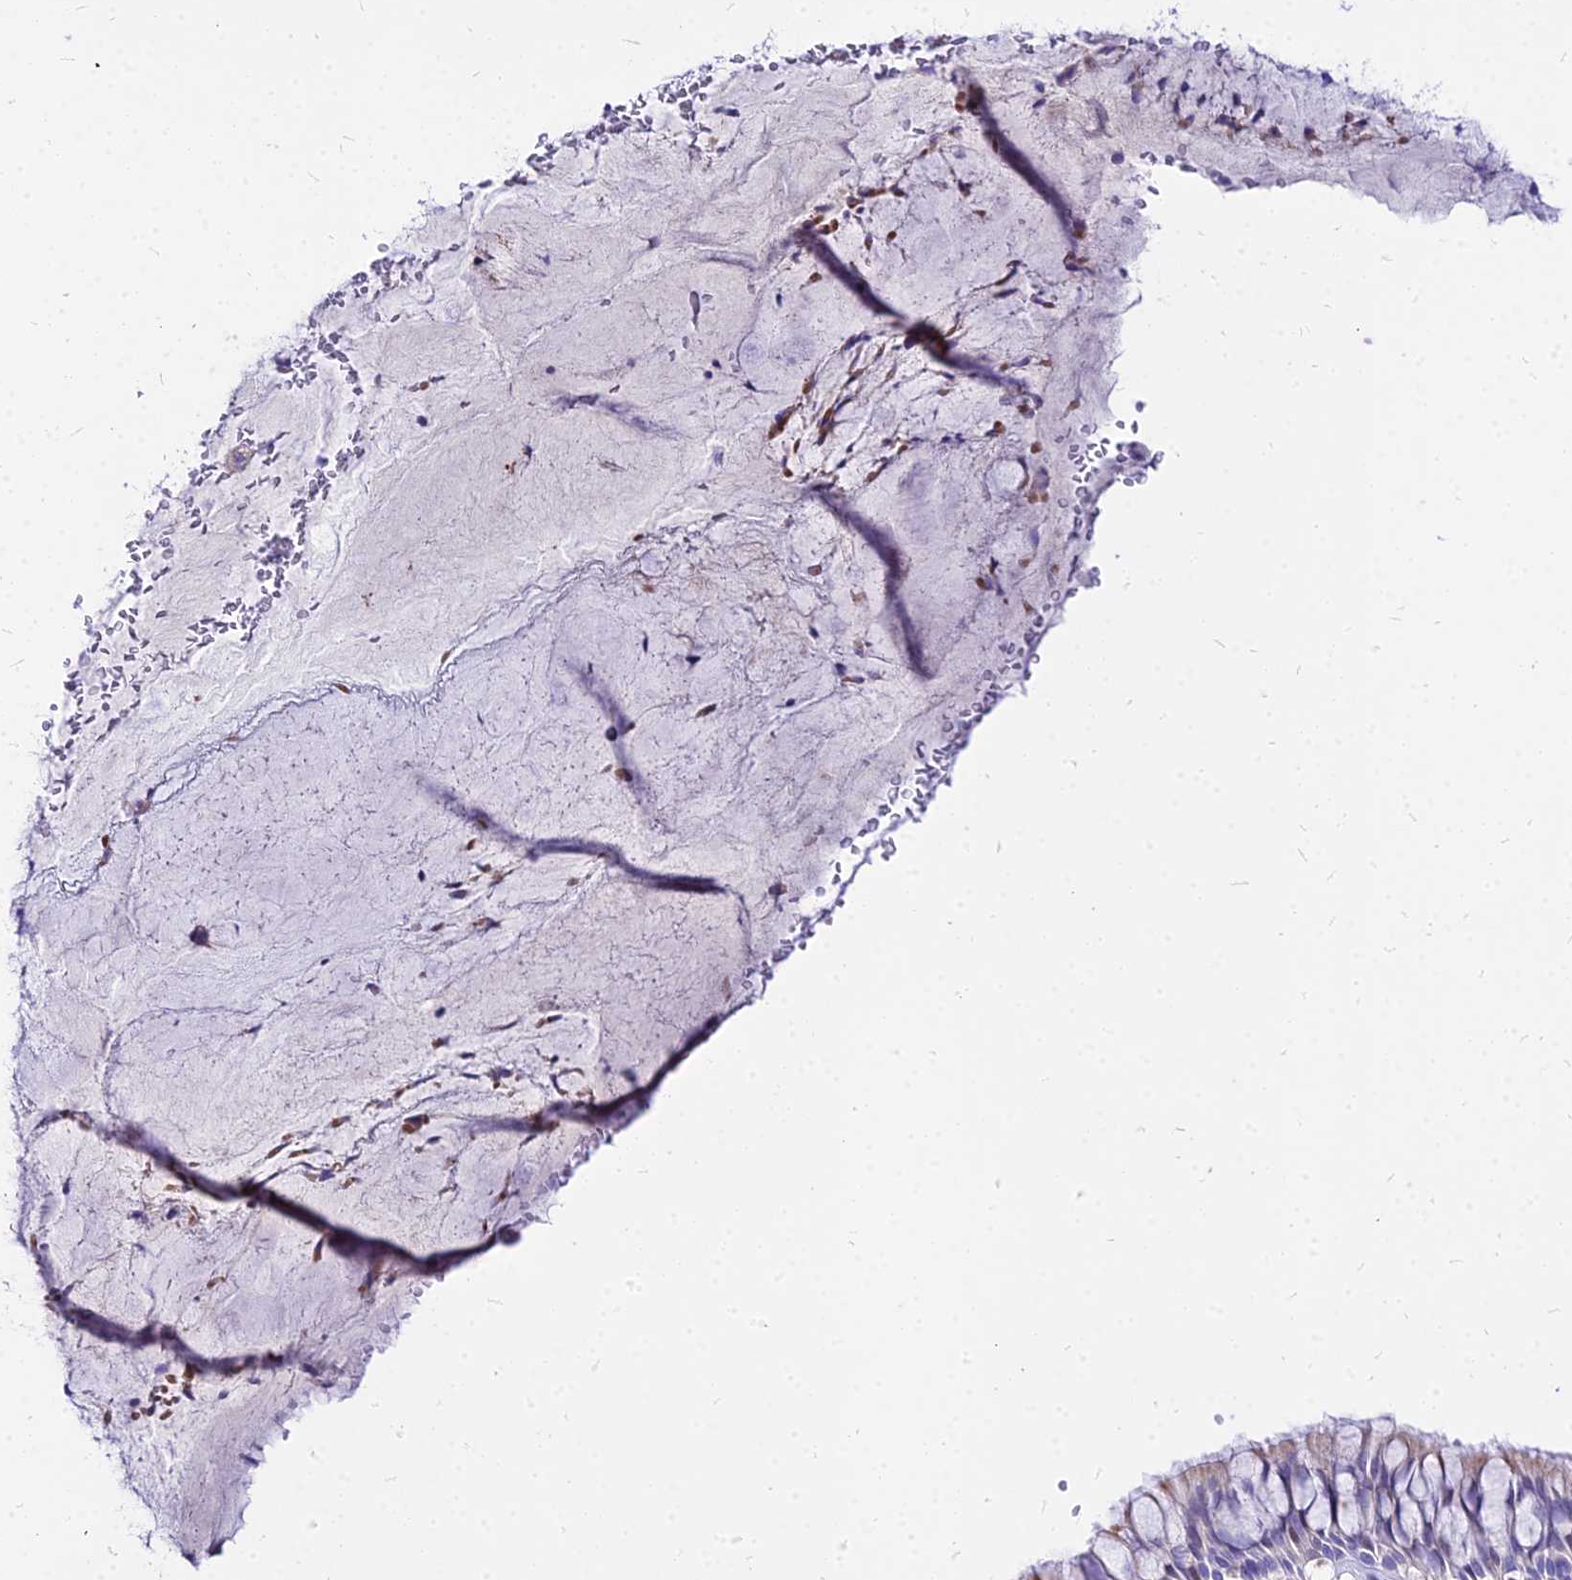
{"staining": {"intensity": "weak", "quantity": "<25%", "location": "cytoplasmic/membranous"}, "tissue": "bronchus", "cell_type": "Respiratory epithelial cells", "image_type": "normal", "snomed": [{"axis": "morphology", "description": "Normal tissue, NOS"}, {"axis": "topography", "description": "Bronchus"}], "caption": "IHC of normal bronchus shows no positivity in respiratory epithelial cells.", "gene": "CARD18", "patient": {"sex": "male", "age": 66}}